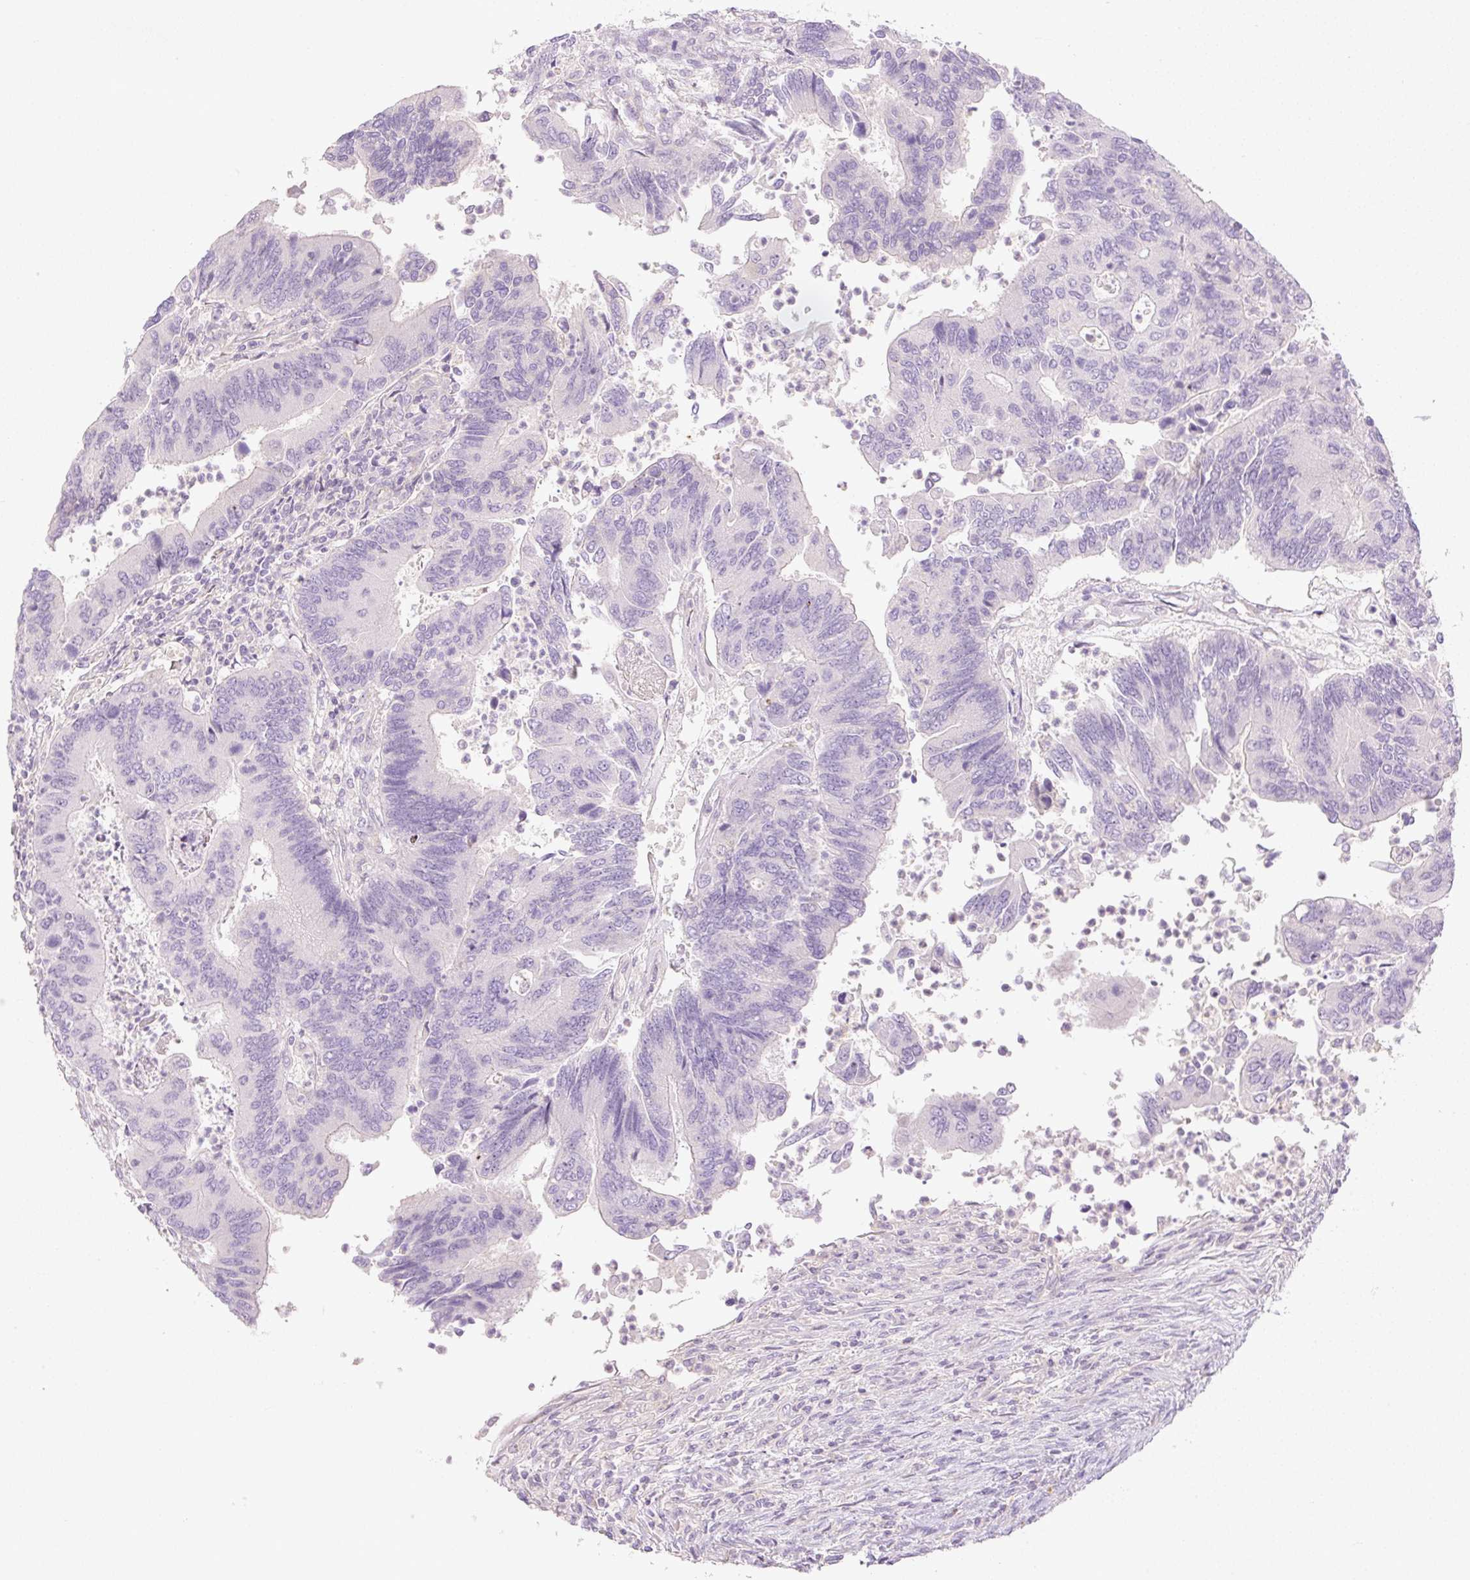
{"staining": {"intensity": "negative", "quantity": "none", "location": "none"}, "tissue": "colorectal cancer", "cell_type": "Tumor cells", "image_type": "cancer", "snomed": [{"axis": "morphology", "description": "Adenocarcinoma, NOS"}, {"axis": "topography", "description": "Colon"}], "caption": "A high-resolution photomicrograph shows immunohistochemistry staining of colorectal cancer, which reveals no significant positivity in tumor cells.", "gene": "MIA2", "patient": {"sex": "female", "age": 67}}